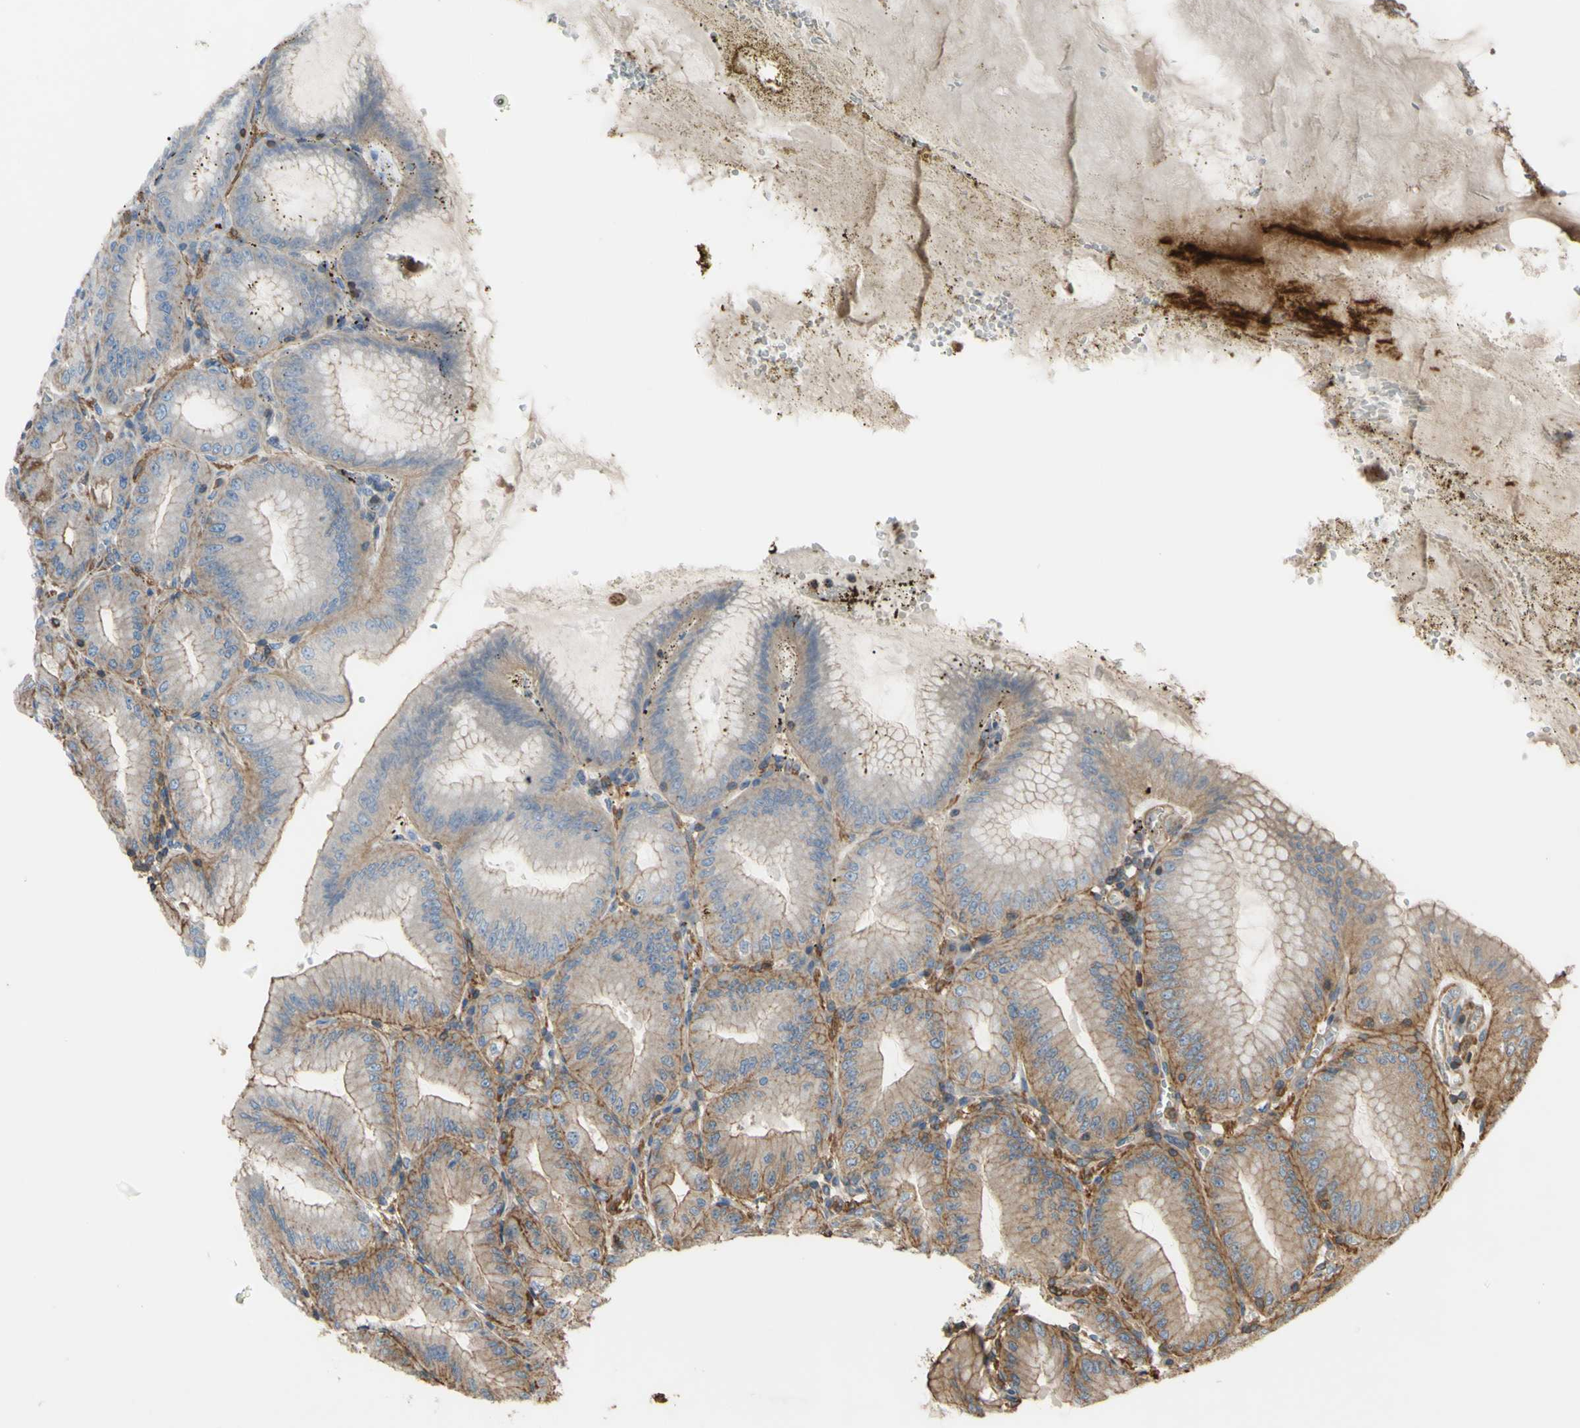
{"staining": {"intensity": "moderate", "quantity": ">75%", "location": "cytoplasmic/membranous"}, "tissue": "stomach", "cell_type": "Glandular cells", "image_type": "normal", "snomed": [{"axis": "morphology", "description": "Normal tissue, NOS"}, {"axis": "topography", "description": "Stomach, lower"}], "caption": "Protein expression analysis of benign human stomach reveals moderate cytoplasmic/membranous positivity in approximately >75% of glandular cells.", "gene": "ADD3", "patient": {"sex": "male", "age": 71}}